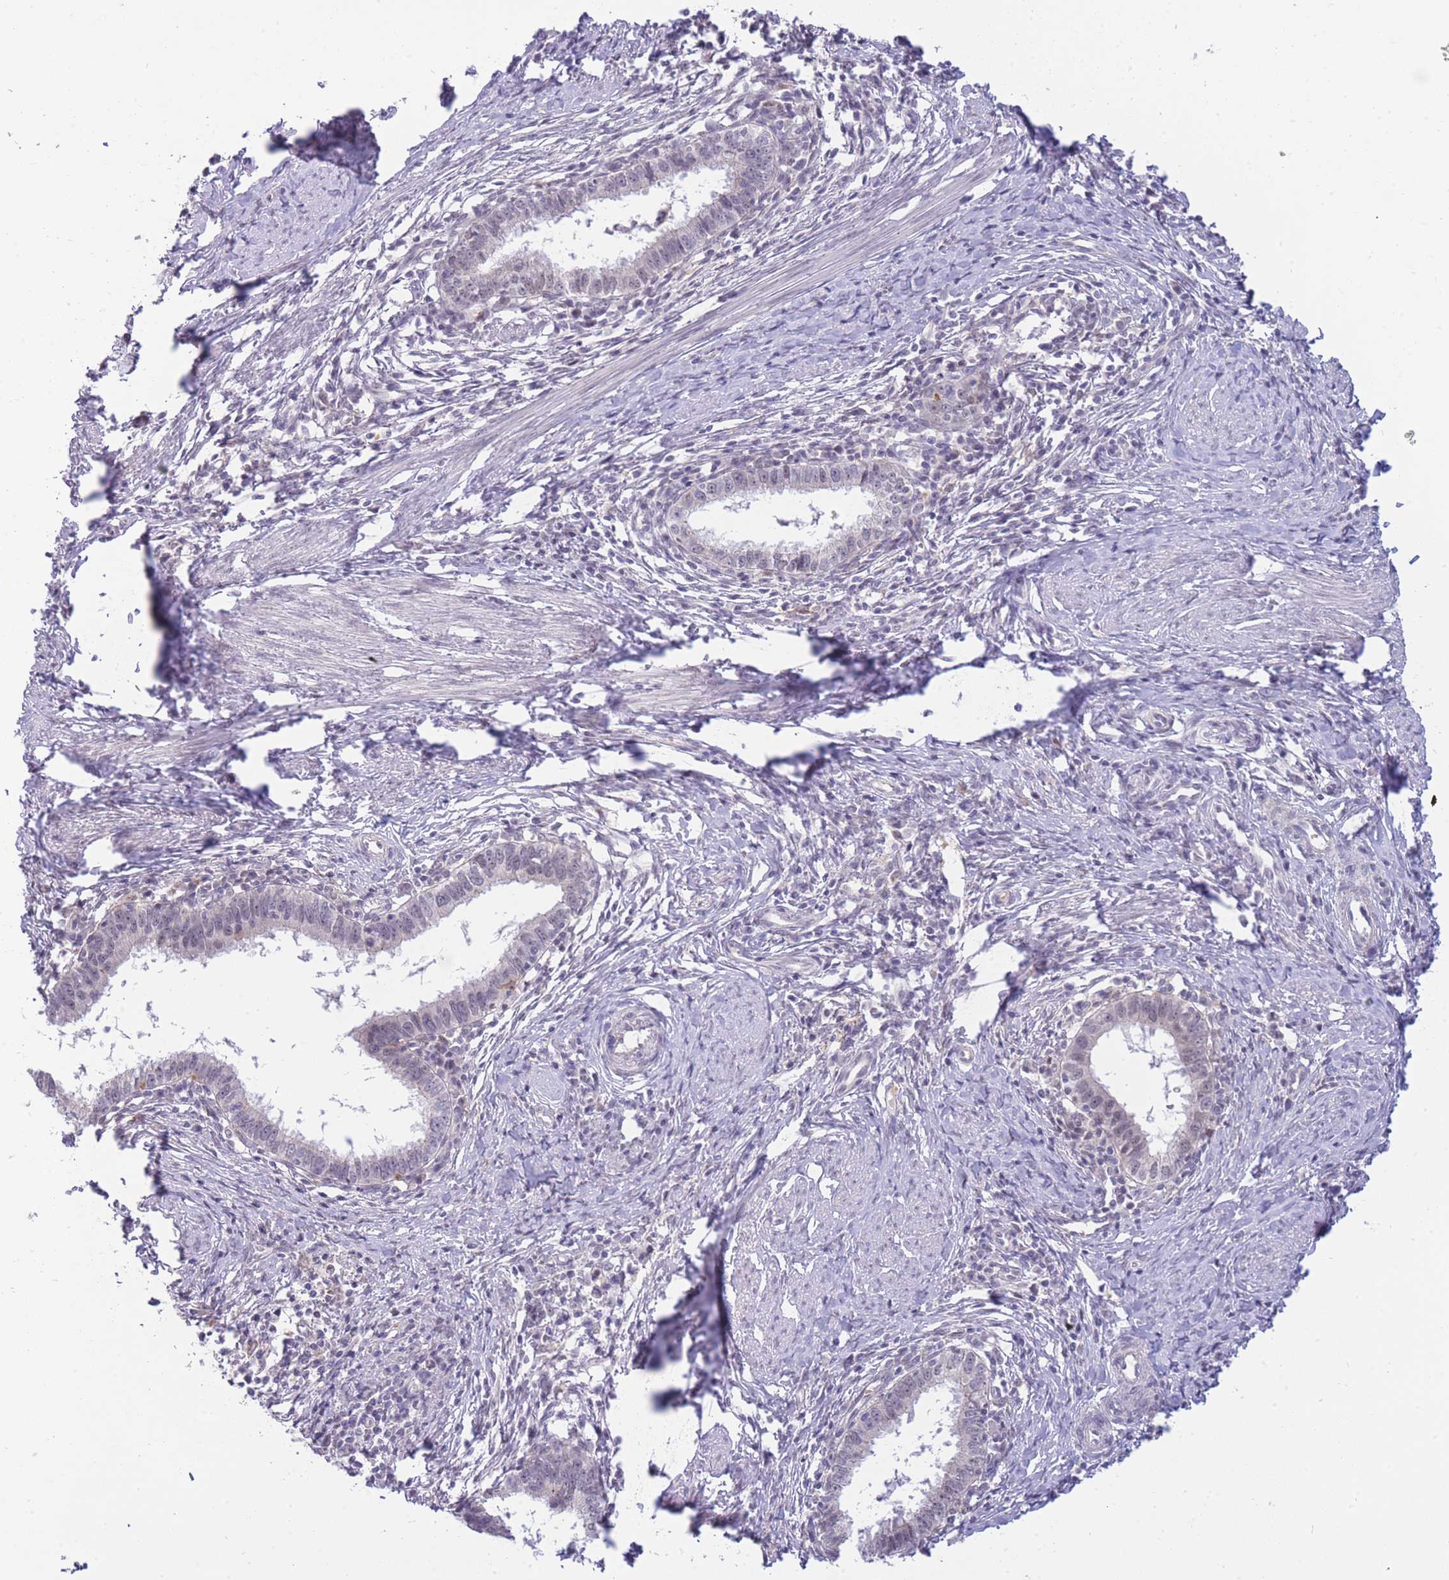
{"staining": {"intensity": "negative", "quantity": "none", "location": "none"}, "tissue": "cervical cancer", "cell_type": "Tumor cells", "image_type": "cancer", "snomed": [{"axis": "morphology", "description": "Adenocarcinoma, NOS"}, {"axis": "topography", "description": "Cervix"}], "caption": "A histopathology image of human cervical cancer (adenocarcinoma) is negative for staining in tumor cells. The staining was performed using DAB (3,3'-diaminobenzidine) to visualize the protein expression in brown, while the nuclei were stained in blue with hematoxylin (Magnification: 20x).", "gene": "GOLGA6L25", "patient": {"sex": "female", "age": 36}}